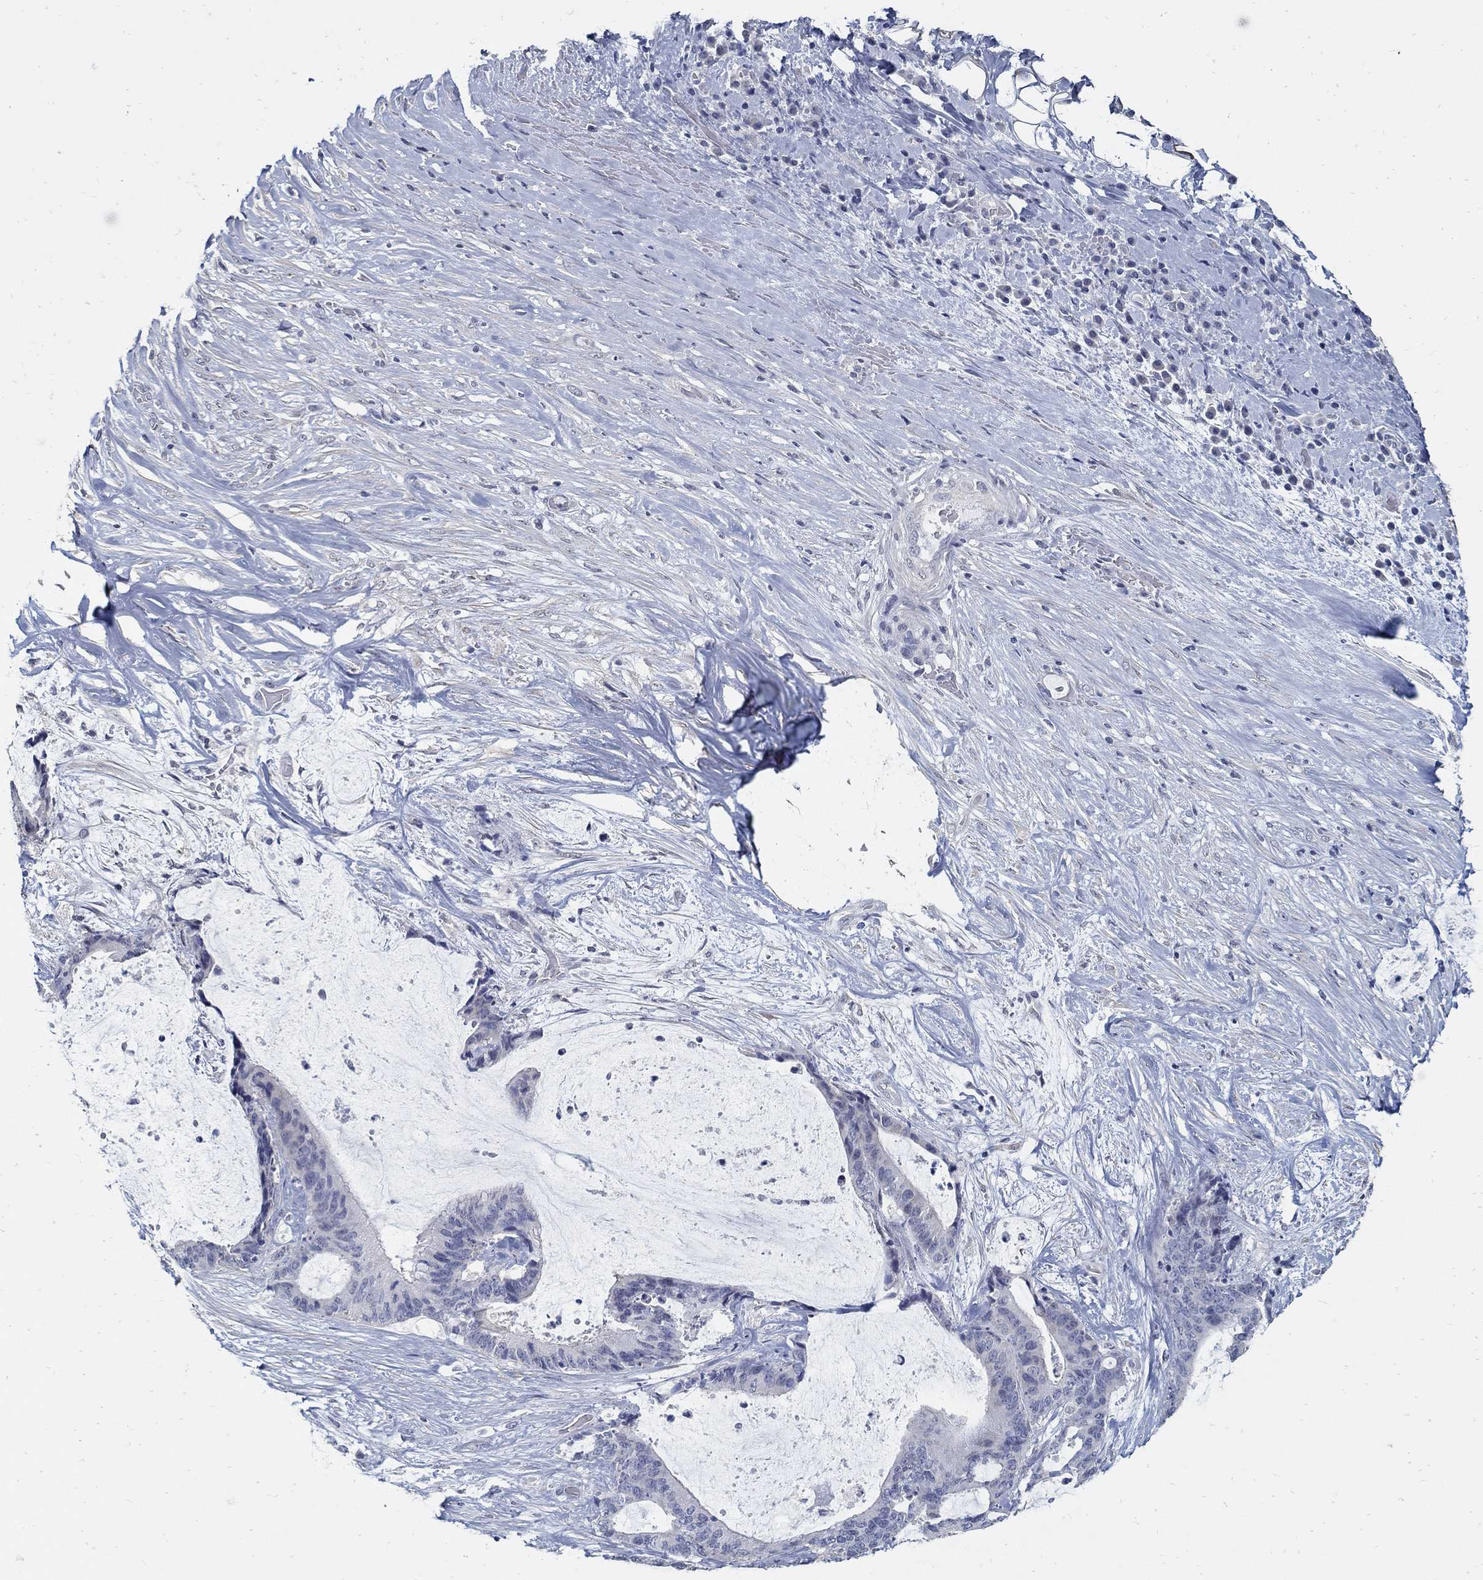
{"staining": {"intensity": "negative", "quantity": "none", "location": "none"}, "tissue": "liver cancer", "cell_type": "Tumor cells", "image_type": "cancer", "snomed": [{"axis": "morphology", "description": "Cholangiocarcinoma"}, {"axis": "topography", "description": "Liver"}], "caption": "DAB (3,3'-diaminobenzidine) immunohistochemical staining of human liver cholangiocarcinoma shows no significant positivity in tumor cells.", "gene": "USP29", "patient": {"sex": "female", "age": 73}}